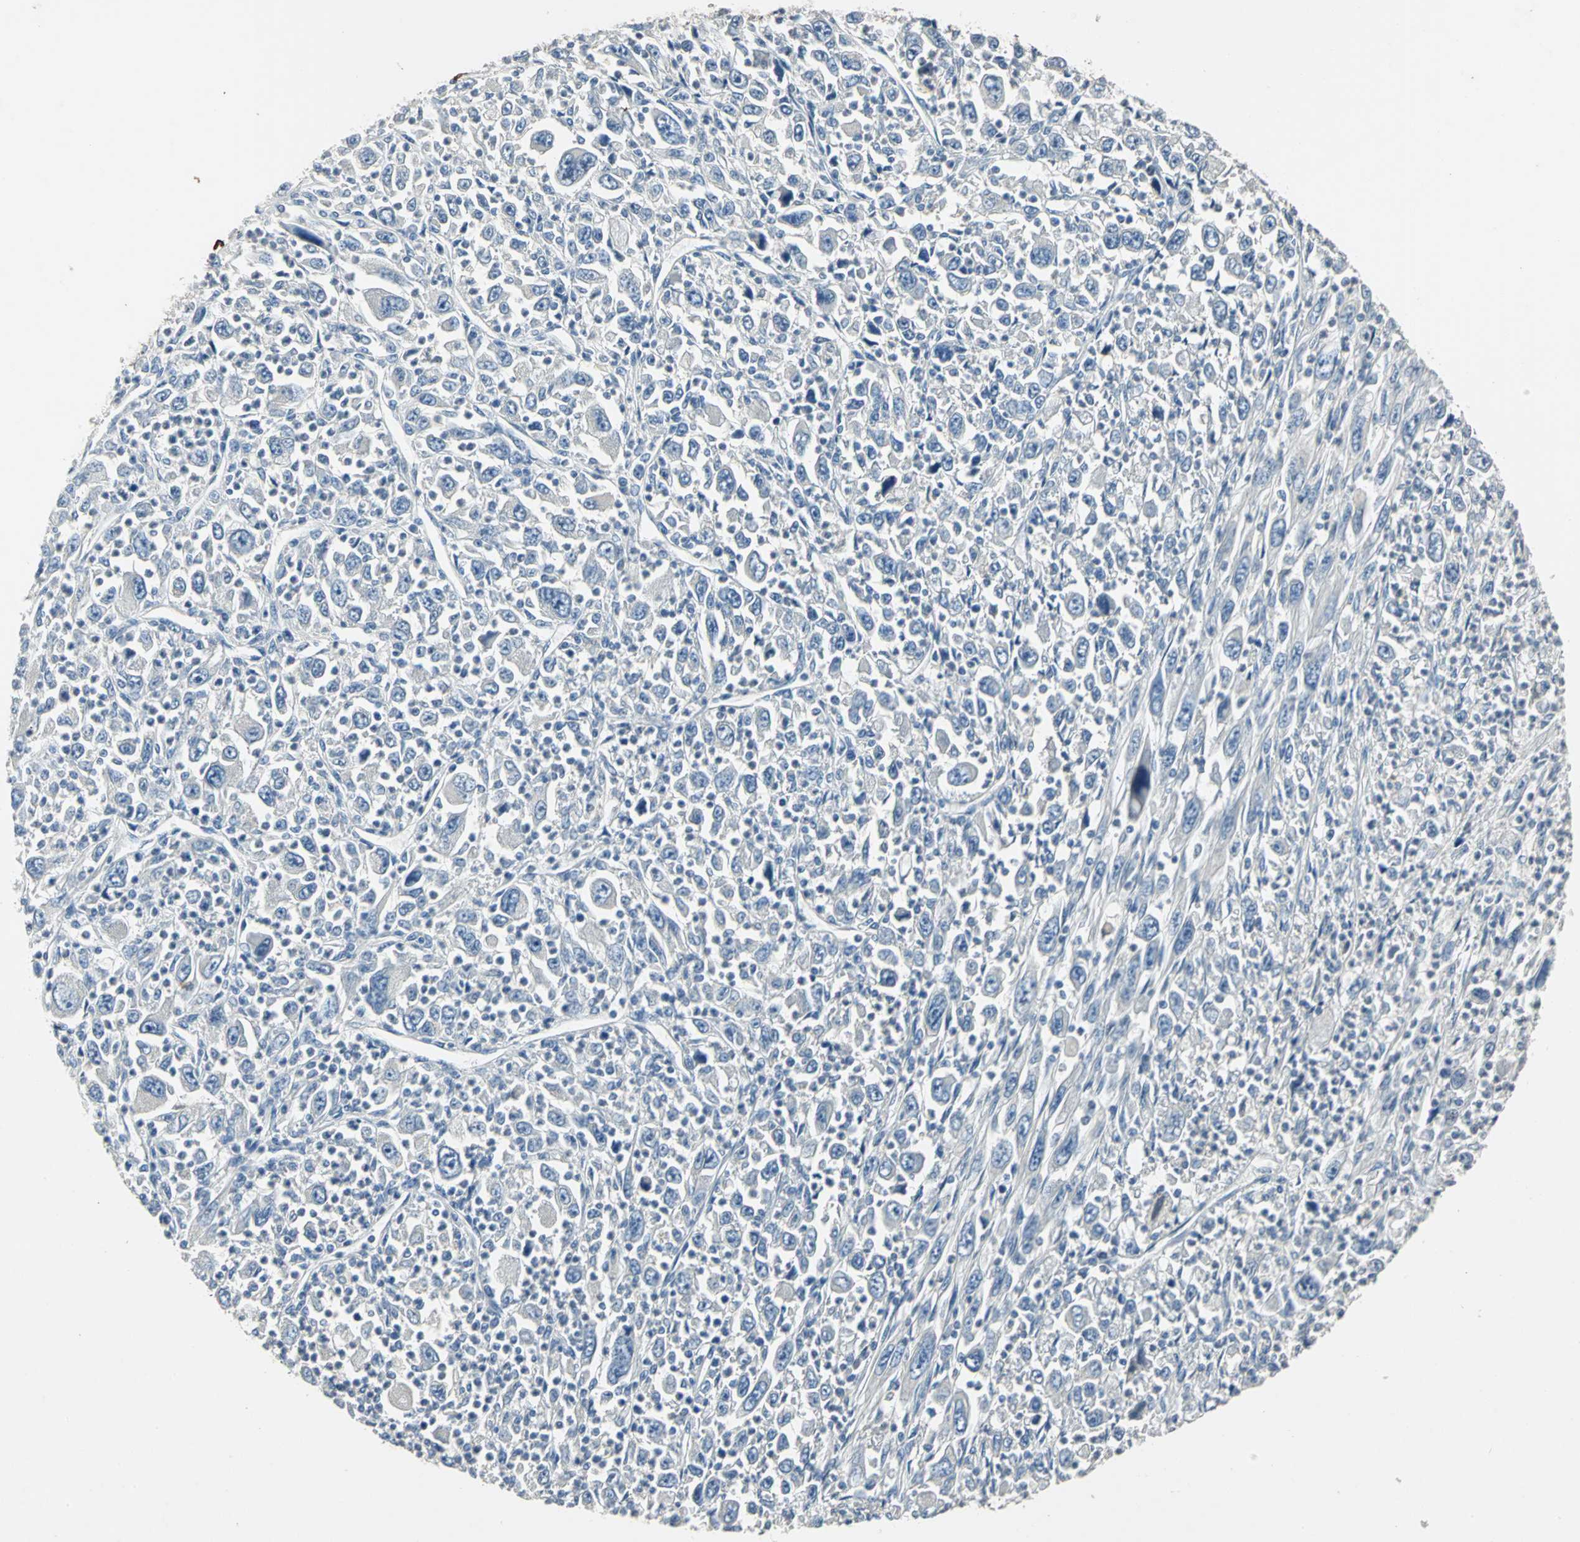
{"staining": {"intensity": "weak", "quantity": "<25%", "location": "cytoplasmic/membranous"}, "tissue": "melanoma", "cell_type": "Tumor cells", "image_type": "cancer", "snomed": [{"axis": "morphology", "description": "Malignant melanoma, Metastatic site"}, {"axis": "topography", "description": "Skin"}], "caption": "An immunohistochemistry photomicrograph of malignant melanoma (metastatic site) is shown. There is no staining in tumor cells of malignant melanoma (metastatic site). (DAB IHC, high magnification).", "gene": "JADE3", "patient": {"sex": "female", "age": 56}}